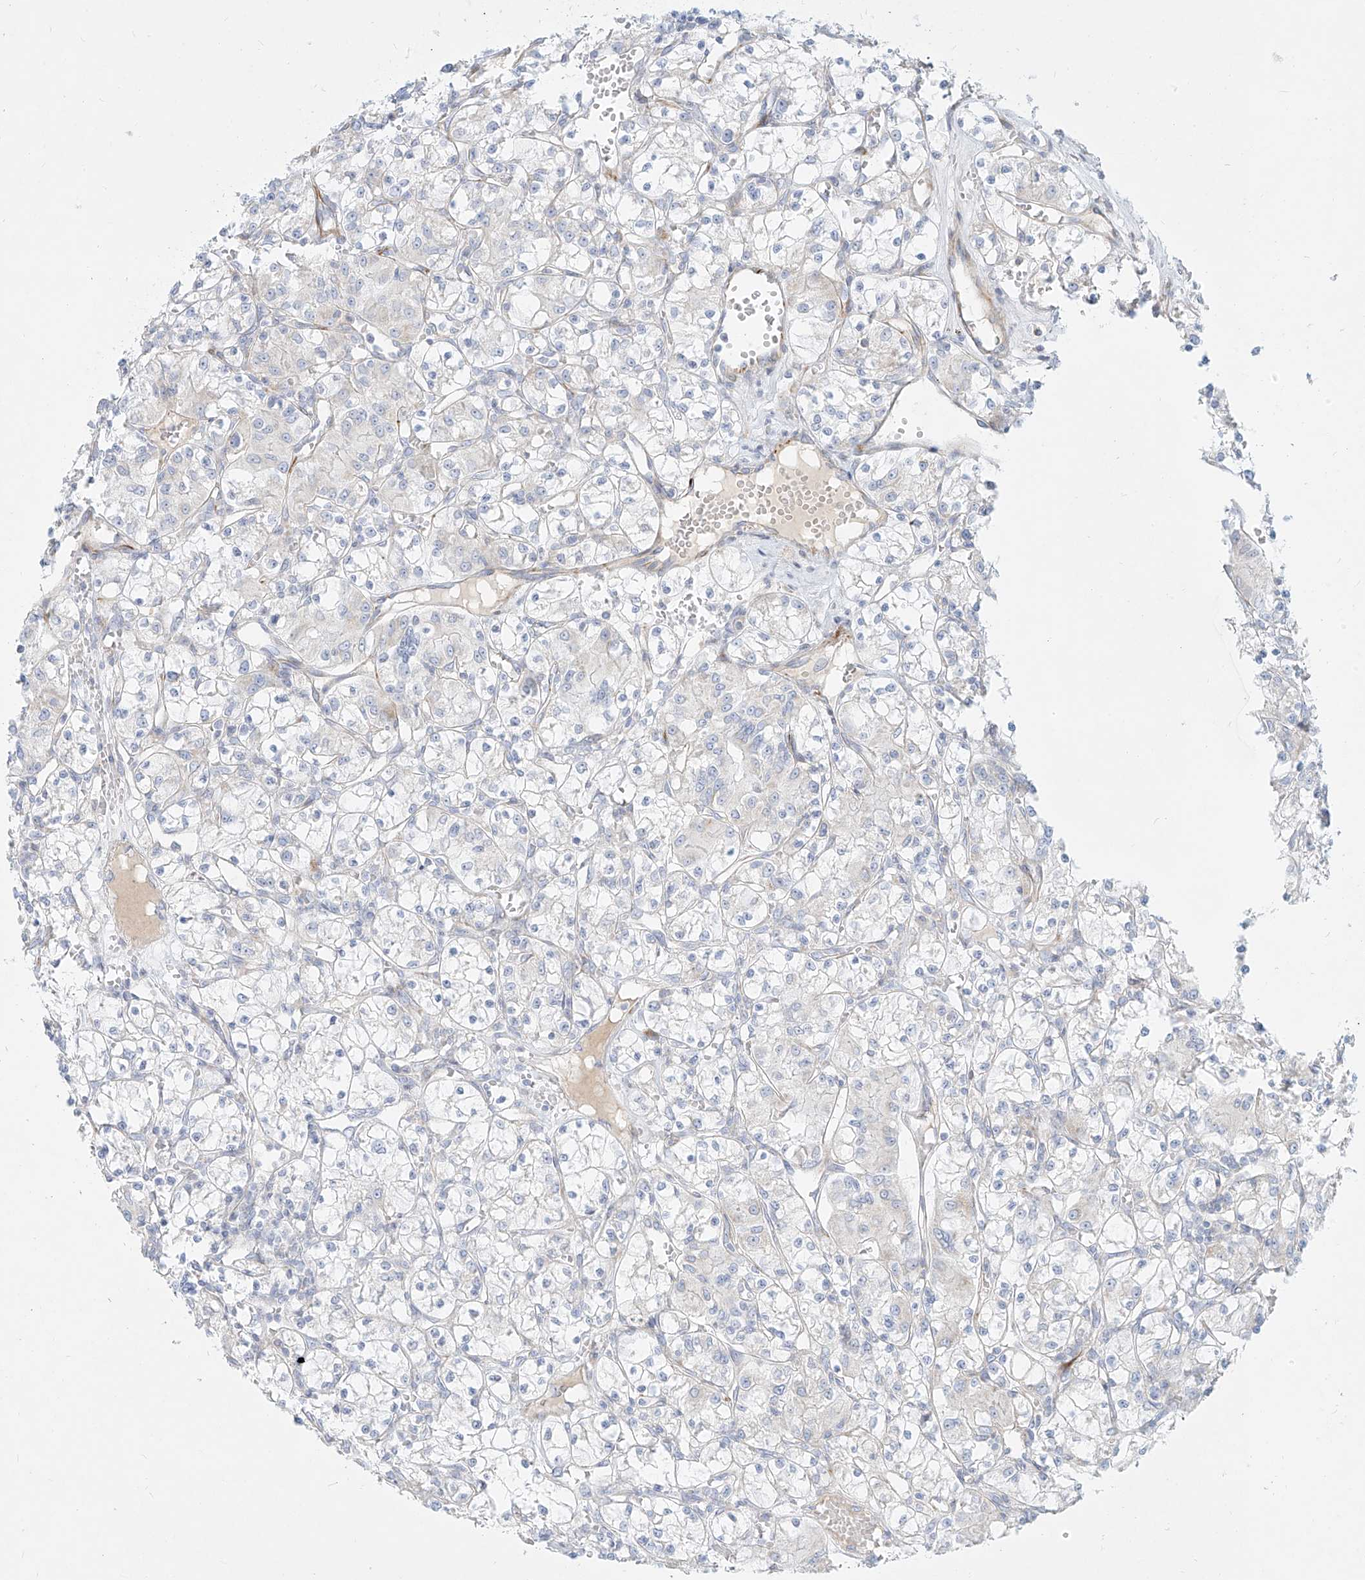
{"staining": {"intensity": "negative", "quantity": "none", "location": "none"}, "tissue": "renal cancer", "cell_type": "Tumor cells", "image_type": "cancer", "snomed": [{"axis": "morphology", "description": "Adenocarcinoma, NOS"}, {"axis": "topography", "description": "Kidney"}], "caption": "Tumor cells are negative for protein expression in human renal adenocarcinoma.", "gene": "MTX2", "patient": {"sex": "female", "age": 59}}